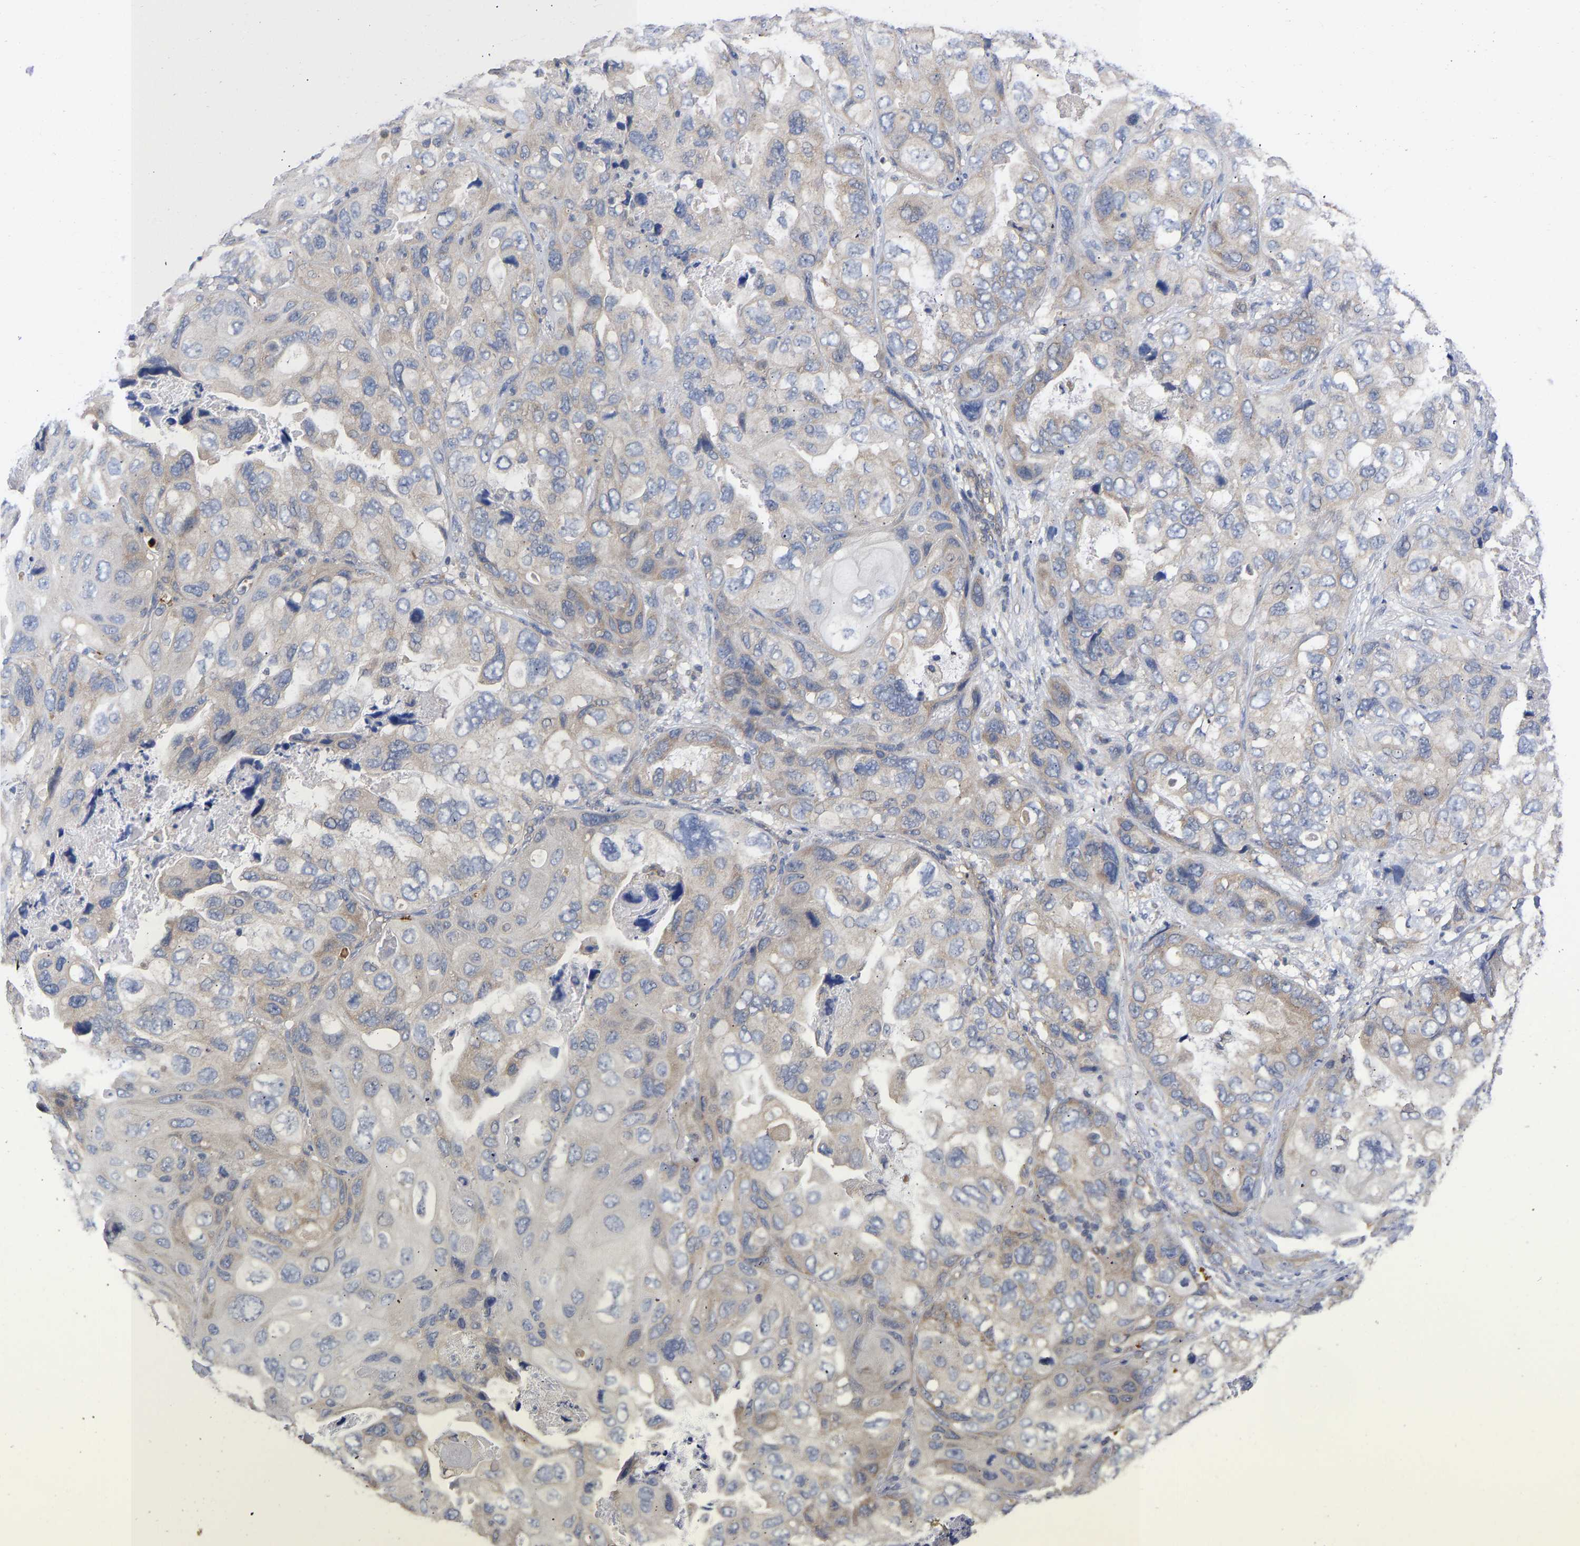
{"staining": {"intensity": "weak", "quantity": "<25%", "location": "cytoplasmic/membranous"}, "tissue": "lung cancer", "cell_type": "Tumor cells", "image_type": "cancer", "snomed": [{"axis": "morphology", "description": "Squamous cell carcinoma, NOS"}, {"axis": "topography", "description": "Lung"}], "caption": "IHC histopathology image of neoplastic tissue: lung squamous cell carcinoma stained with DAB demonstrates no significant protein positivity in tumor cells.", "gene": "MAP2K3", "patient": {"sex": "female", "age": 73}}